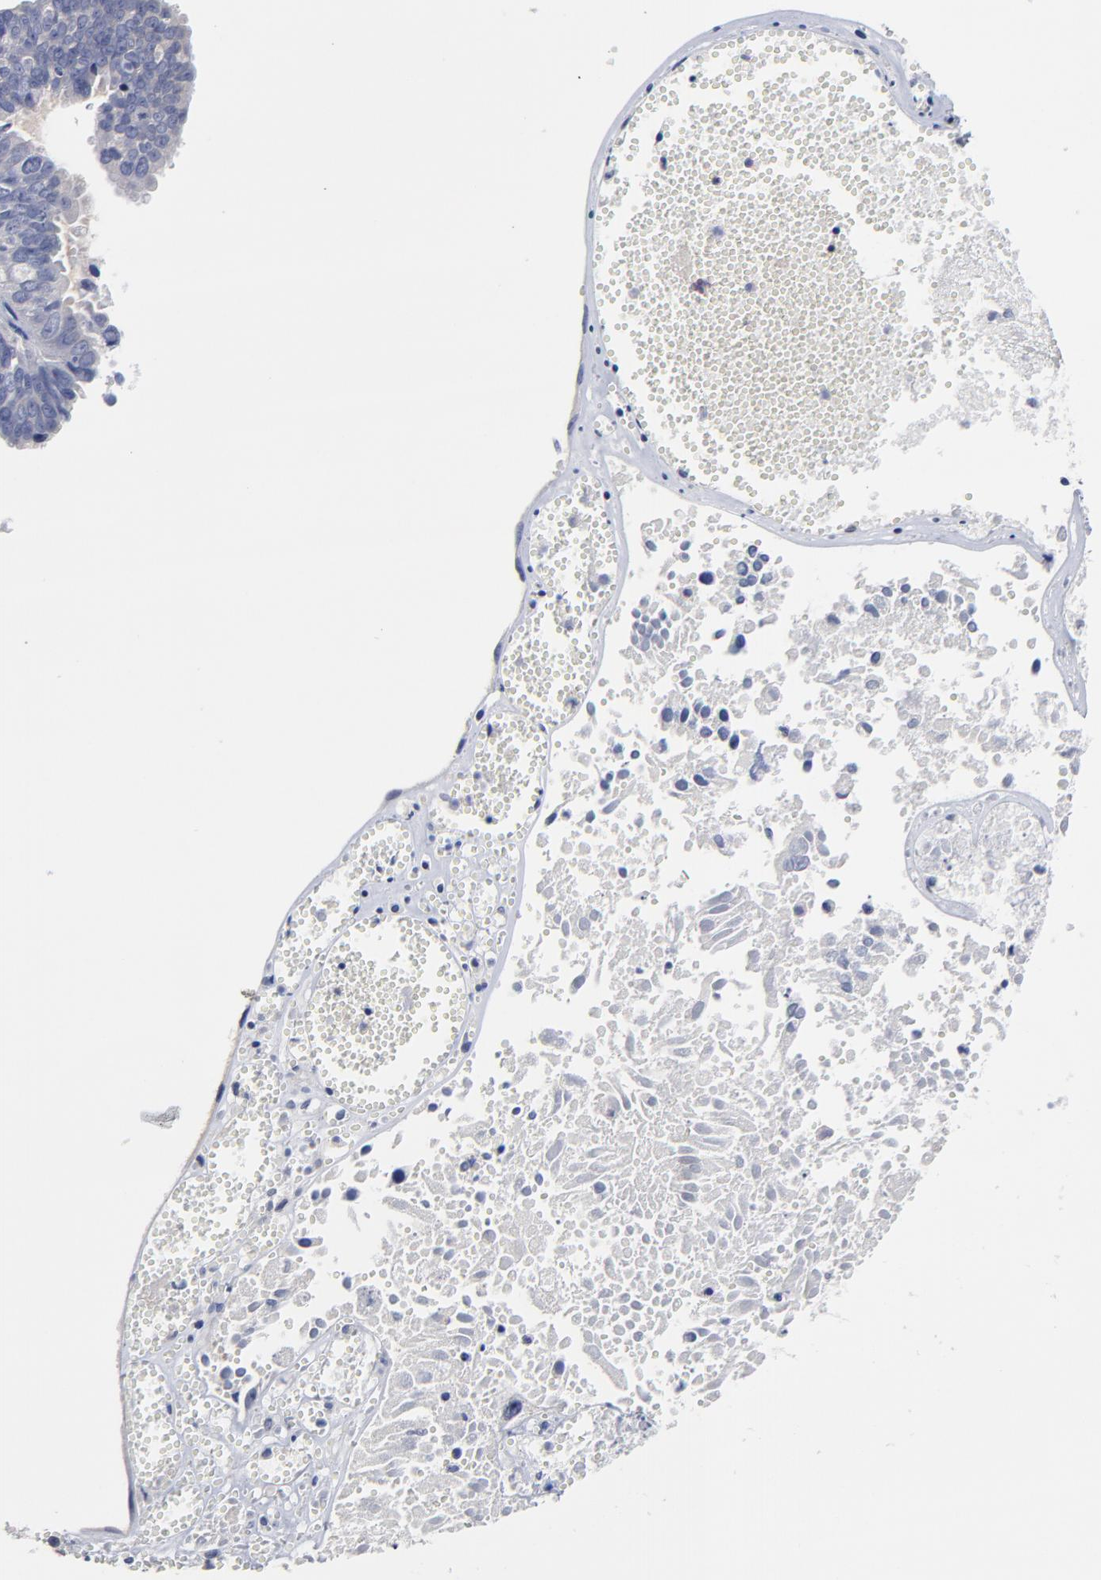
{"staining": {"intensity": "negative", "quantity": "none", "location": "none"}, "tissue": "ovarian cancer", "cell_type": "Tumor cells", "image_type": "cancer", "snomed": [{"axis": "morphology", "description": "Carcinoma, endometroid"}, {"axis": "topography", "description": "Ovary"}], "caption": "High power microscopy histopathology image of an immunohistochemistry (IHC) micrograph of ovarian cancer (endometroid carcinoma), revealing no significant expression in tumor cells. (Stains: DAB (3,3'-diaminobenzidine) immunohistochemistry (IHC) with hematoxylin counter stain, Microscopy: brightfield microscopy at high magnification).", "gene": "TRAT1", "patient": {"sex": "female", "age": 85}}